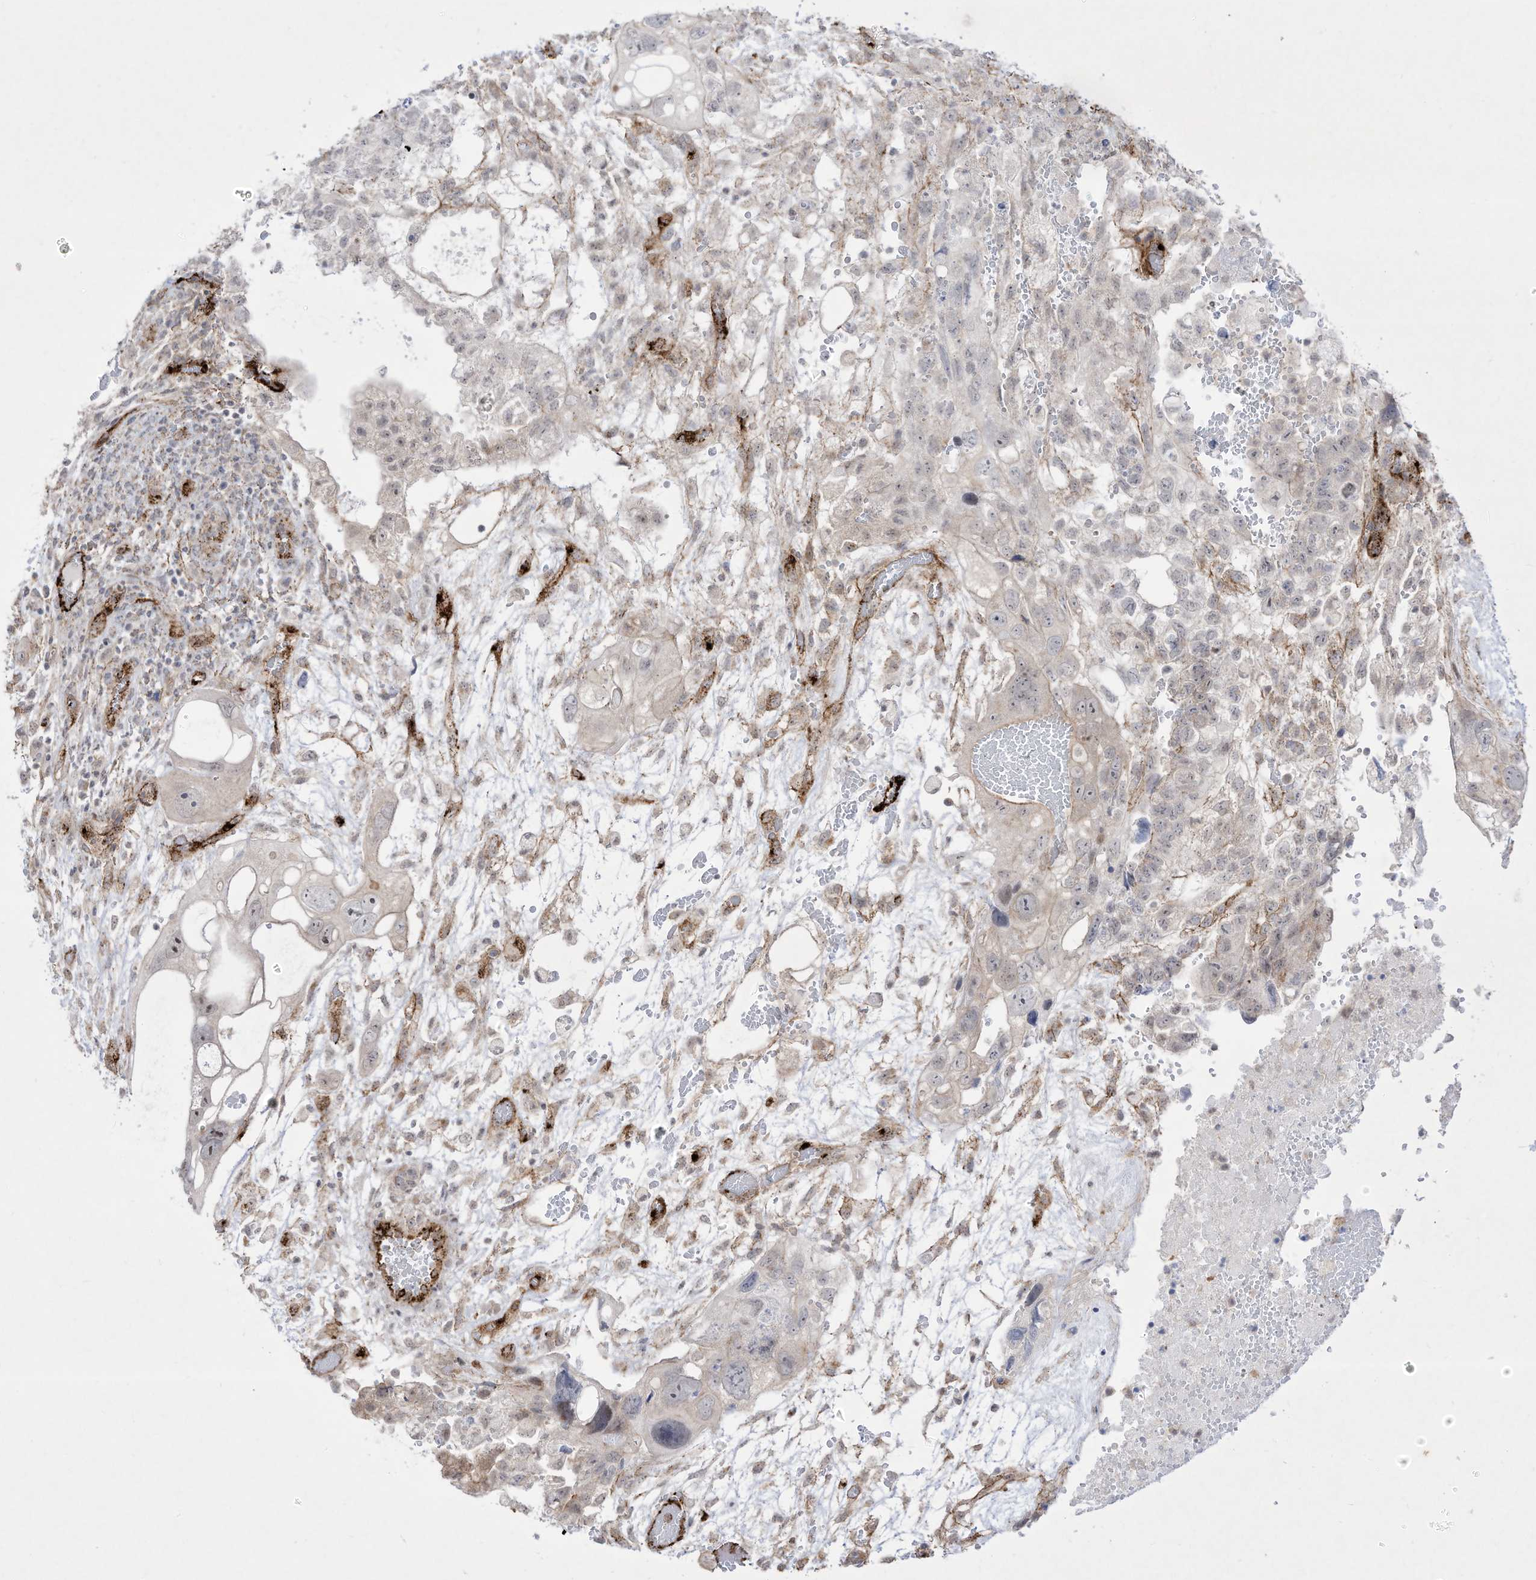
{"staining": {"intensity": "negative", "quantity": "none", "location": "none"}, "tissue": "testis cancer", "cell_type": "Tumor cells", "image_type": "cancer", "snomed": [{"axis": "morphology", "description": "Carcinoma, Embryonal, NOS"}, {"axis": "topography", "description": "Testis"}], "caption": "Immunohistochemistry (IHC) of human embryonal carcinoma (testis) shows no staining in tumor cells.", "gene": "ZGRF1", "patient": {"sex": "male", "age": 36}}